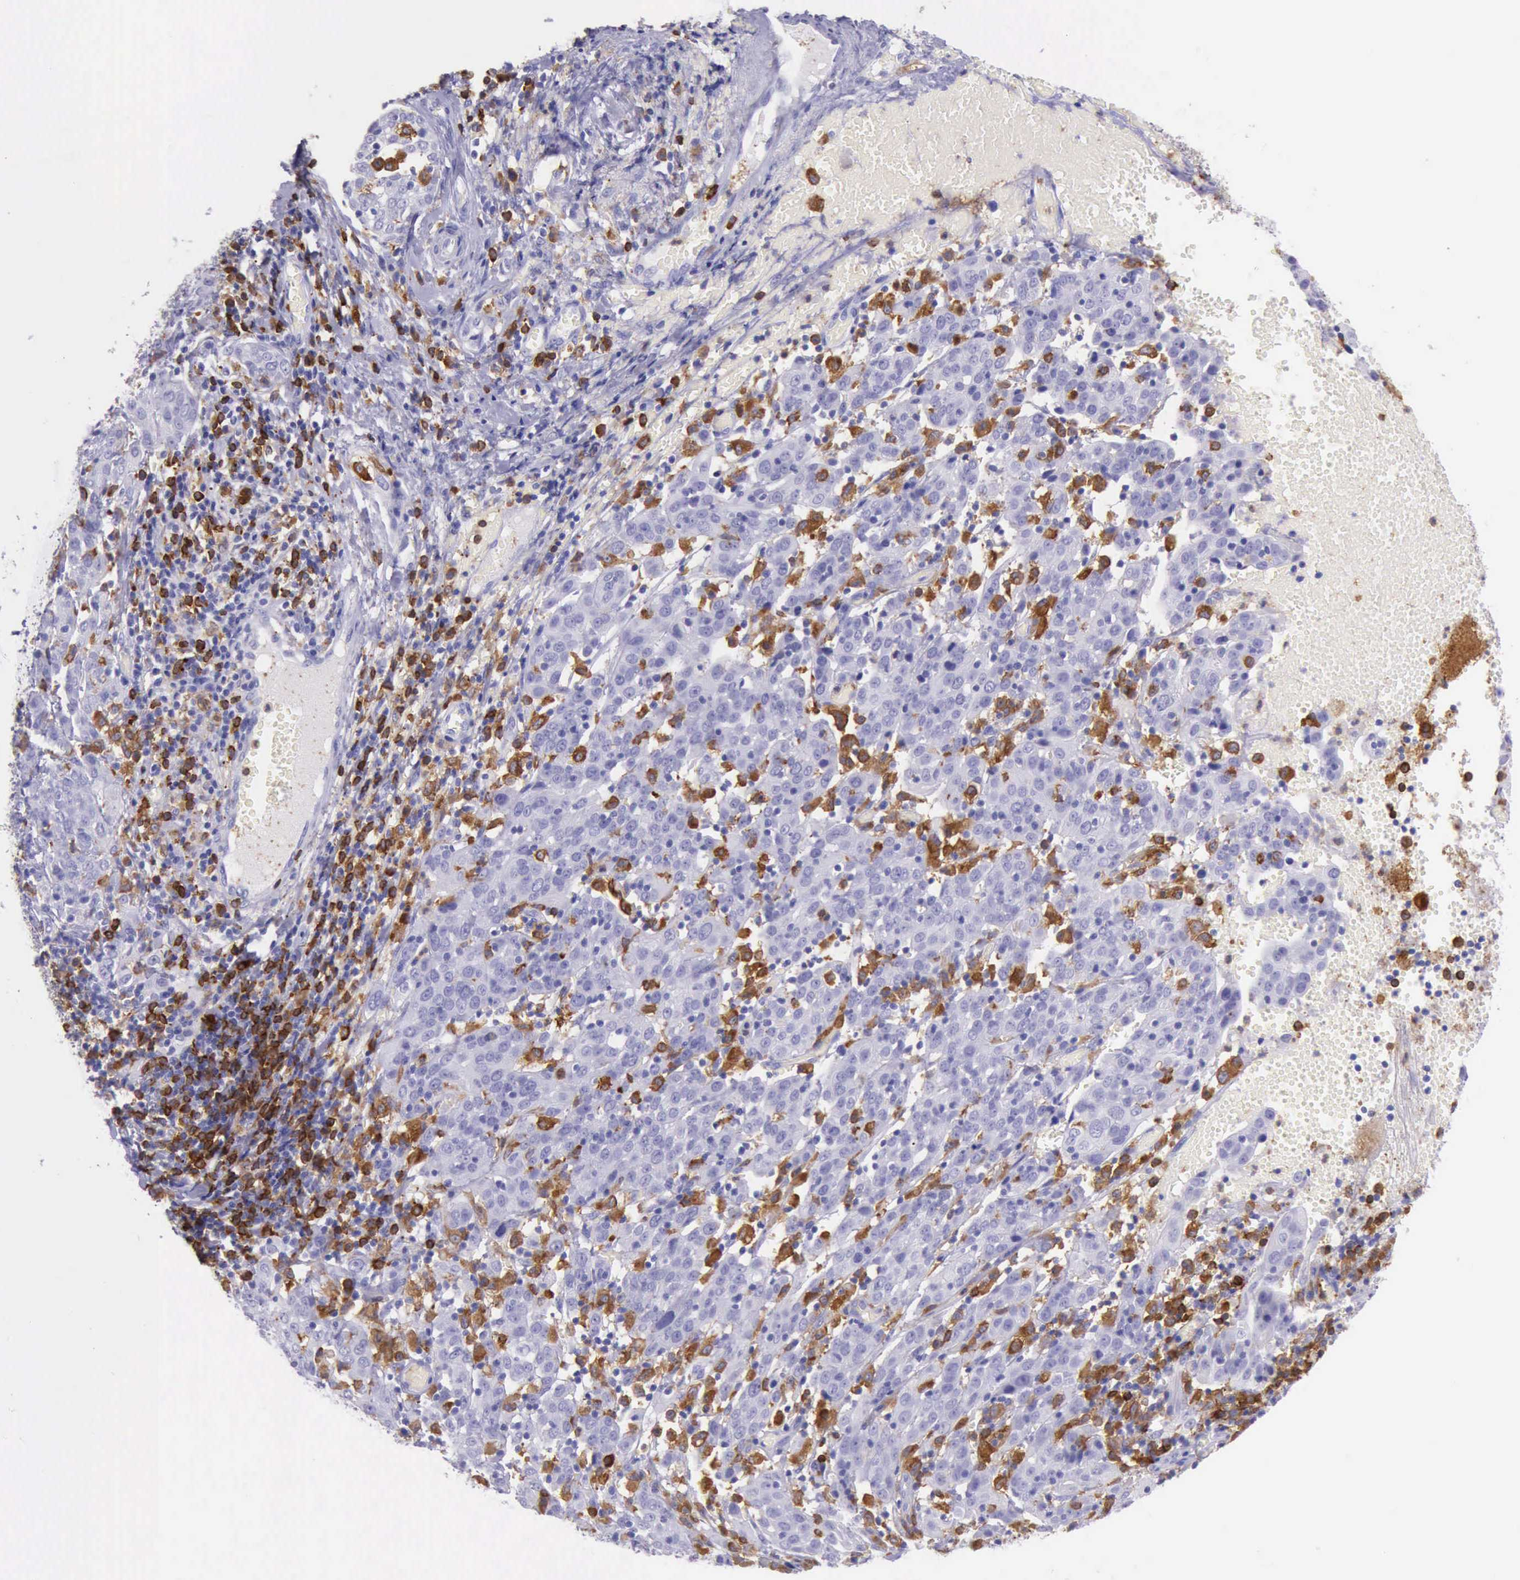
{"staining": {"intensity": "negative", "quantity": "none", "location": "none"}, "tissue": "cervical cancer", "cell_type": "Tumor cells", "image_type": "cancer", "snomed": [{"axis": "morphology", "description": "Normal tissue, NOS"}, {"axis": "morphology", "description": "Squamous cell carcinoma, NOS"}, {"axis": "topography", "description": "Cervix"}], "caption": "Micrograph shows no protein positivity in tumor cells of cervical cancer tissue.", "gene": "BTK", "patient": {"sex": "female", "age": 67}}